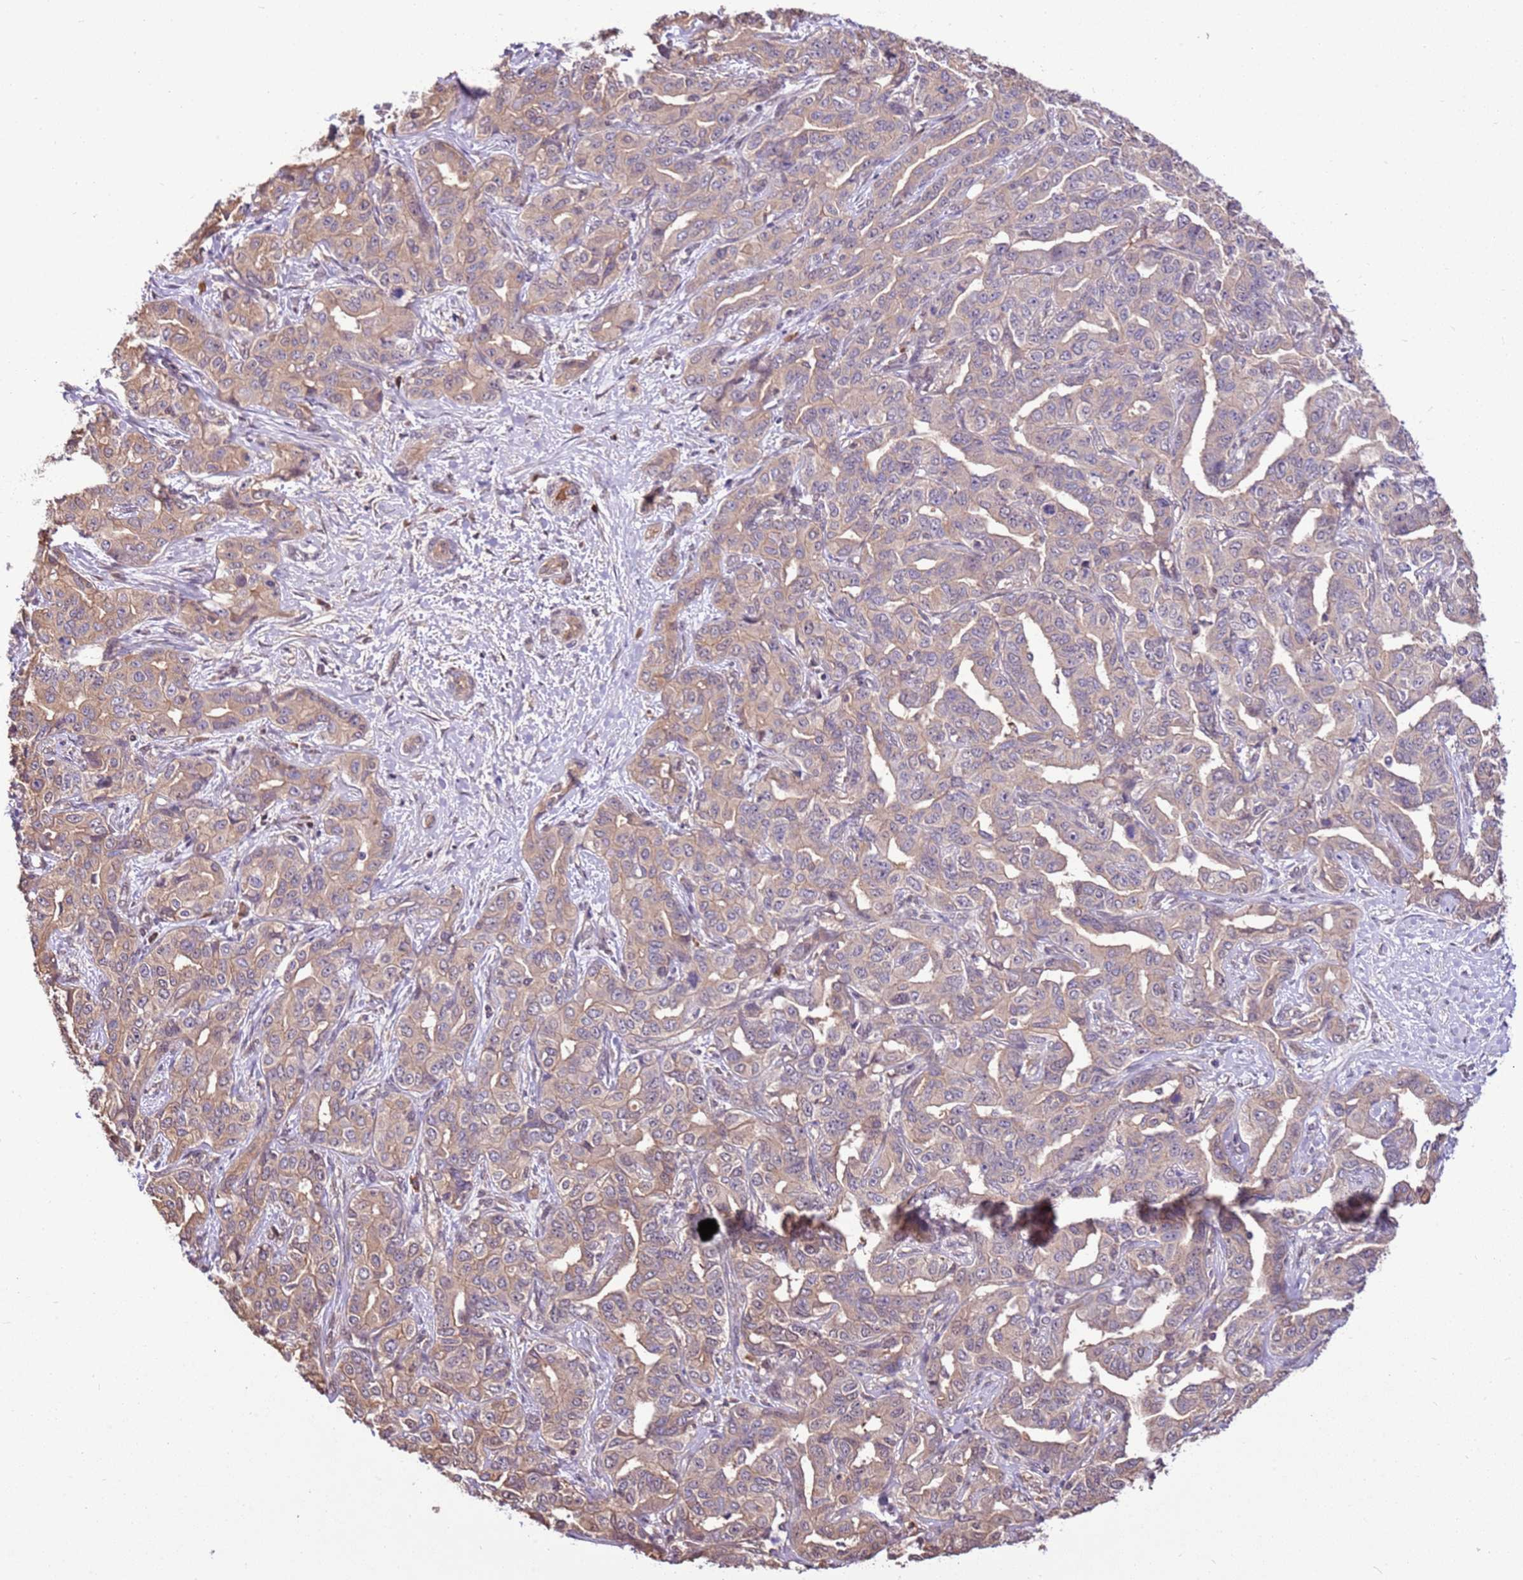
{"staining": {"intensity": "negative", "quantity": "none", "location": "none"}, "tissue": "liver cancer", "cell_type": "Tumor cells", "image_type": "cancer", "snomed": [{"axis": "morphology", "description": "Cholangiocarcinoma"}, {"axis": "topography", "description": "Liver"}], "caption": "Cholangiocarcinoma (liver) was stained to show a protein in brown. There is no significant staining in tumor cells. (DAB IHC visualized using brightfield microscopy, high magnification).", "gene": "BBS5", "patient": {"sex": "male", "age": 59}}